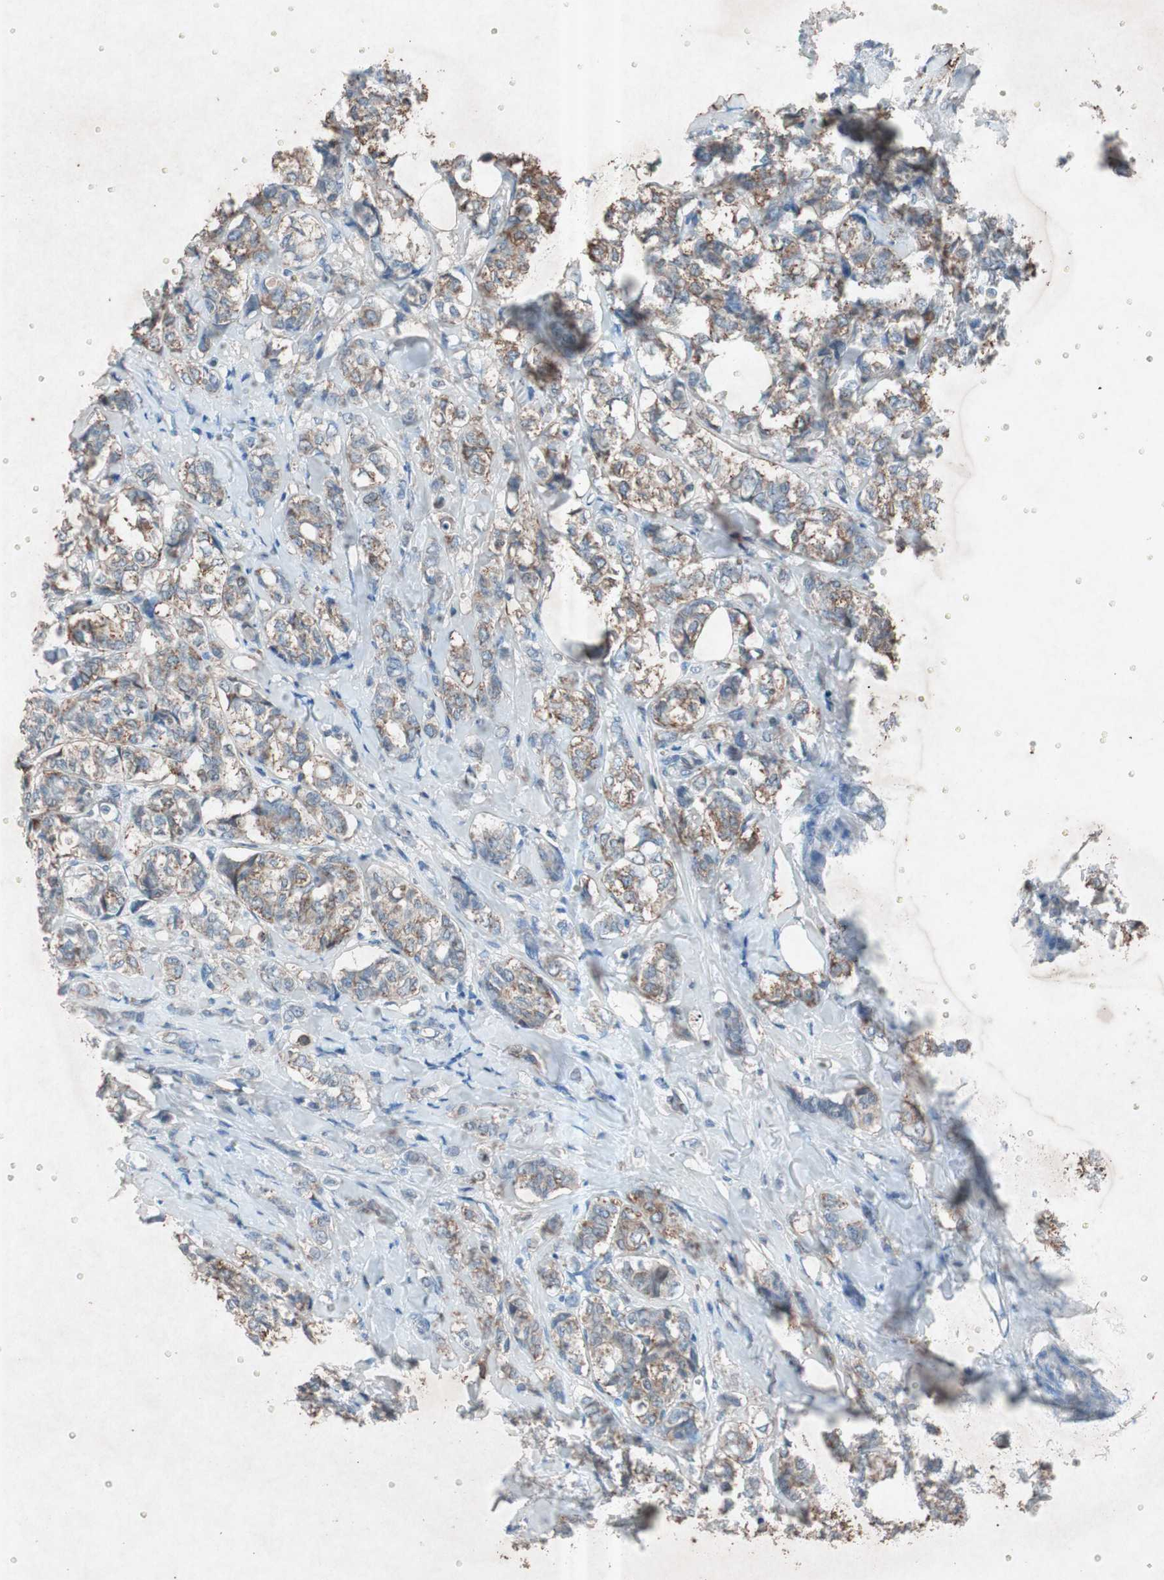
{"staining": {"intensity": "weak", "quantity": "25%-75%", "location": "cytoplasmic/membranous"}, "tissue": "breast cancer", "cell_type": "Tumor cells", "image_type": "cancer", "snomed": [{"axis": "morphology", "description": "Lobular carcinoma"}, {"axis": "topography", "description": "Breast"}], "caption": "The micrograph demonstrates immunohistochemical staining of breast cancer. There is weak cytoplasmic/membranous expression is identified in about 25%-75% of tumor cells. (DAB (3,3'-diaminobenzidine) = brown stain, brightfield microscopy at high magnification).", "gene": "GRB7", "patient": {"sex": "female", "age": 60}}